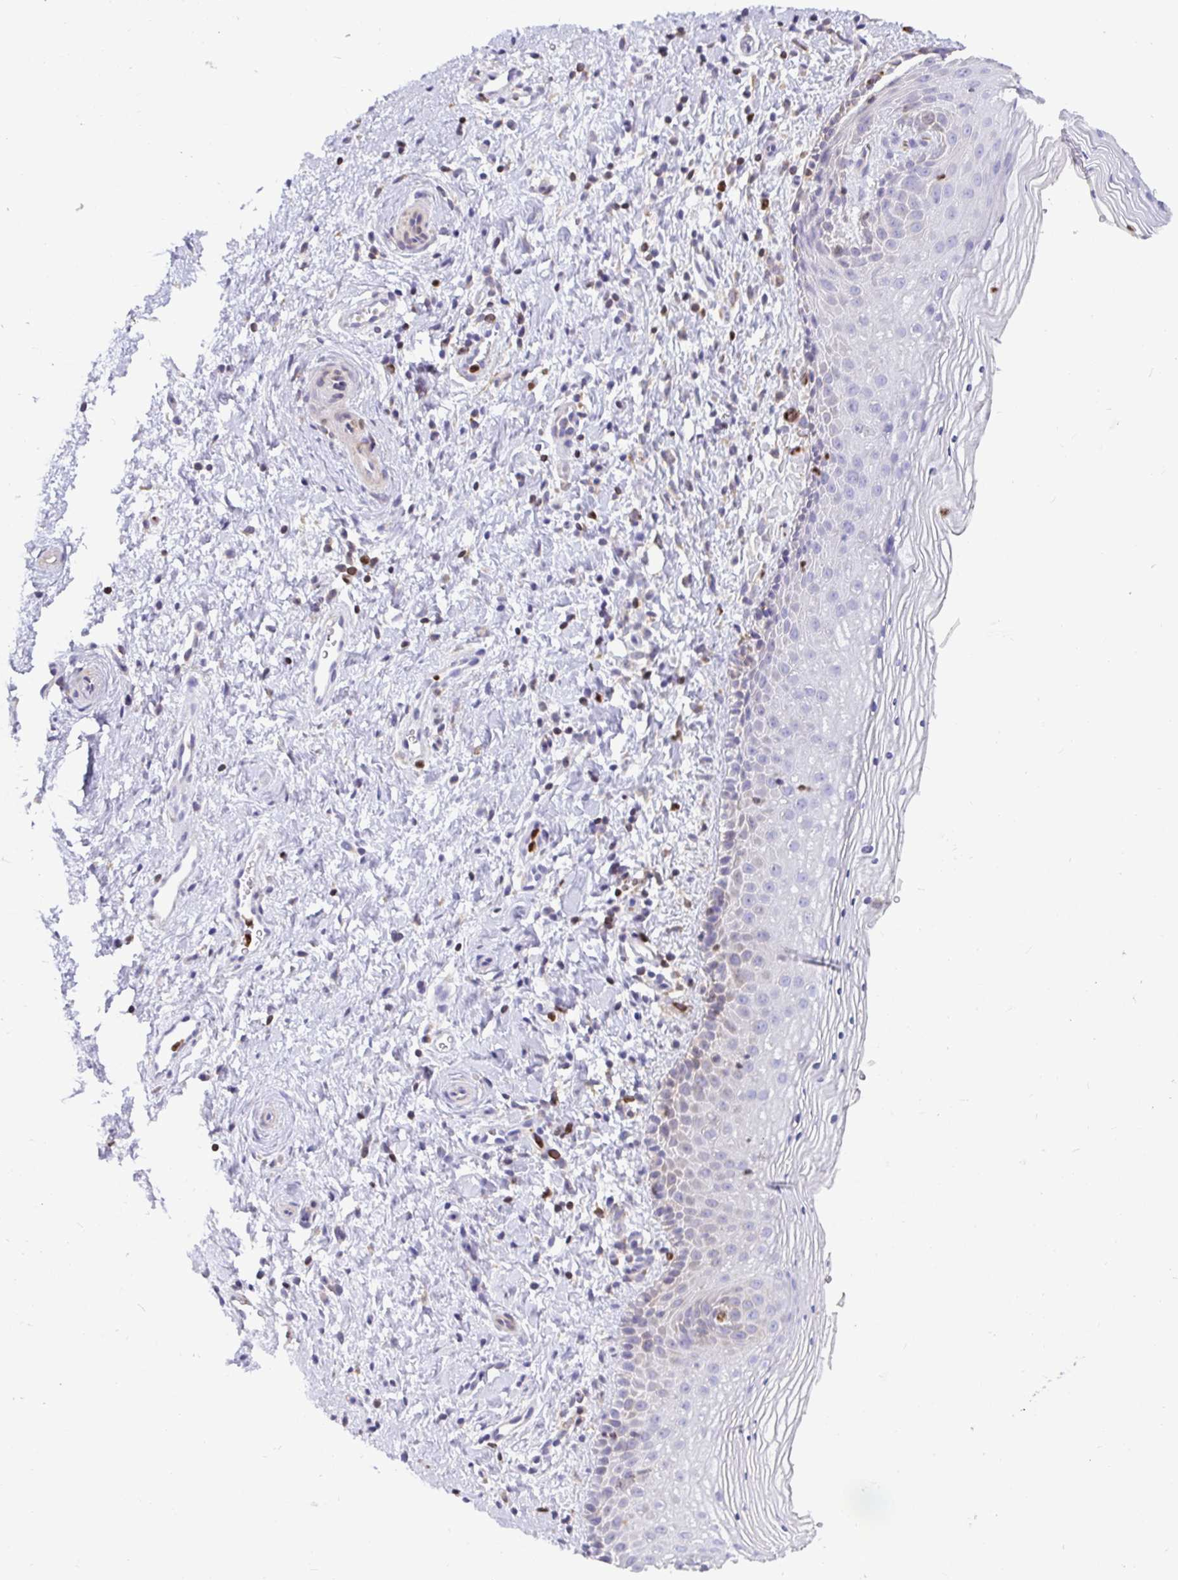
{"staining": {"intensity": "strong", "quantity": "25%-75%", "location": "cytoplasmic/membranous"}, "tissue": "vagina", "cell_type": "Squamous epithelial cells", "image_type": "normal", "snomed": [{"axis": "morphology", "description": "Normal tissue, NOS"}, {"axis": "topography", "description": "Vagina"}], "caption": "This is an image of immunohistochemistry (IHC) staining of unremarkable vagina, which shows strong positivity in the cytoplasmic/membranous of squamous epithelial cells.", "gene": "TP53I11", "patient": {"sex": "female", "age": 51}}